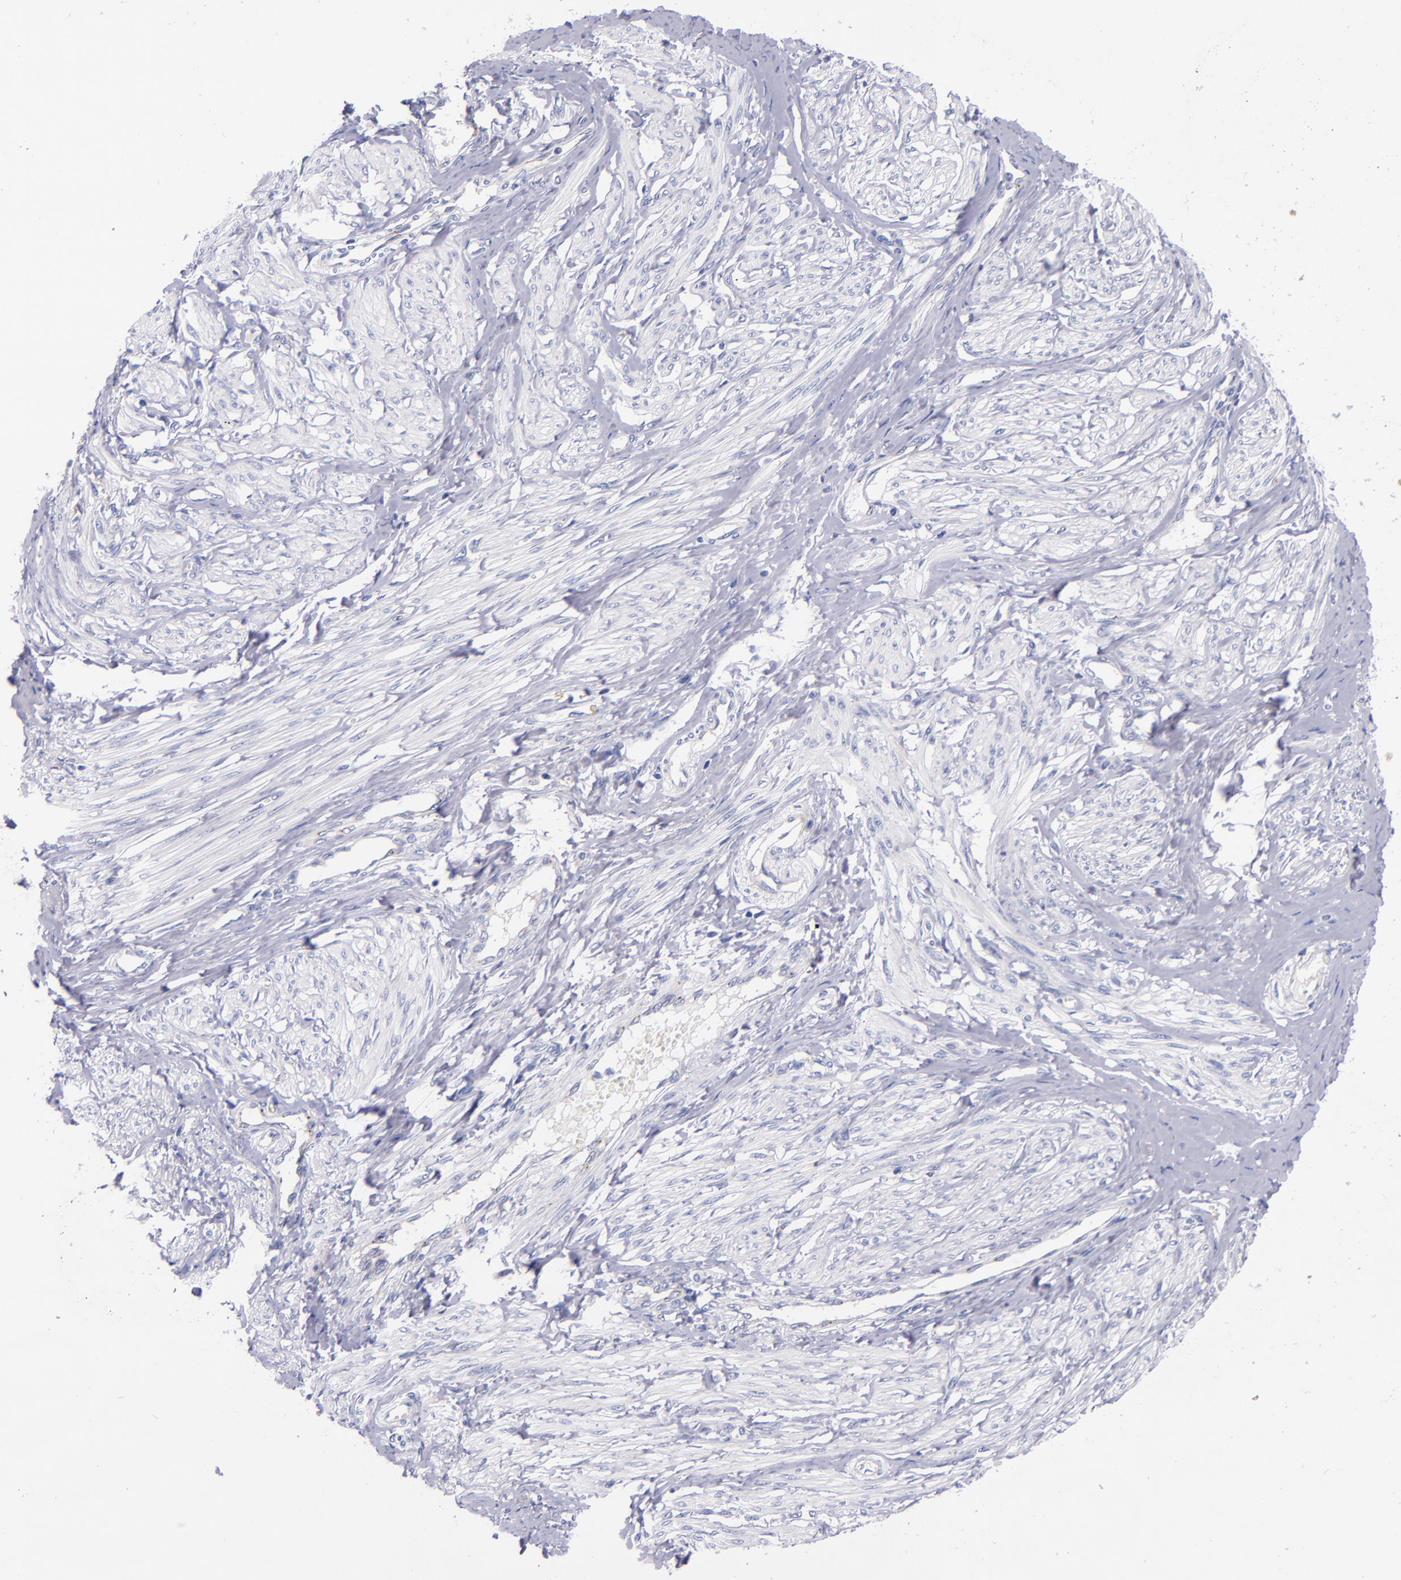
{"staining": {"intensity": "negative", "quantity": "none", "location": "none"}, "tissue": "smooth muscle", "cell_type": "Smooth muscle cells", "image_type": "normal", "snomed": [{"axis": "morphology", "description": "Normal tissue, NOS"}, {"axis": "topography", "description": "Smooth muscle"}, {"axis": "topography", "description": "Uterus"}], "caption": "High power microscopy micrograph of an IHC histopathology image of unremarkable smooth muscle, revealing no significant positivity in smooth muscle cells.", "gene": "NOS3", "patient": {"sex": "female", "age": 39}}